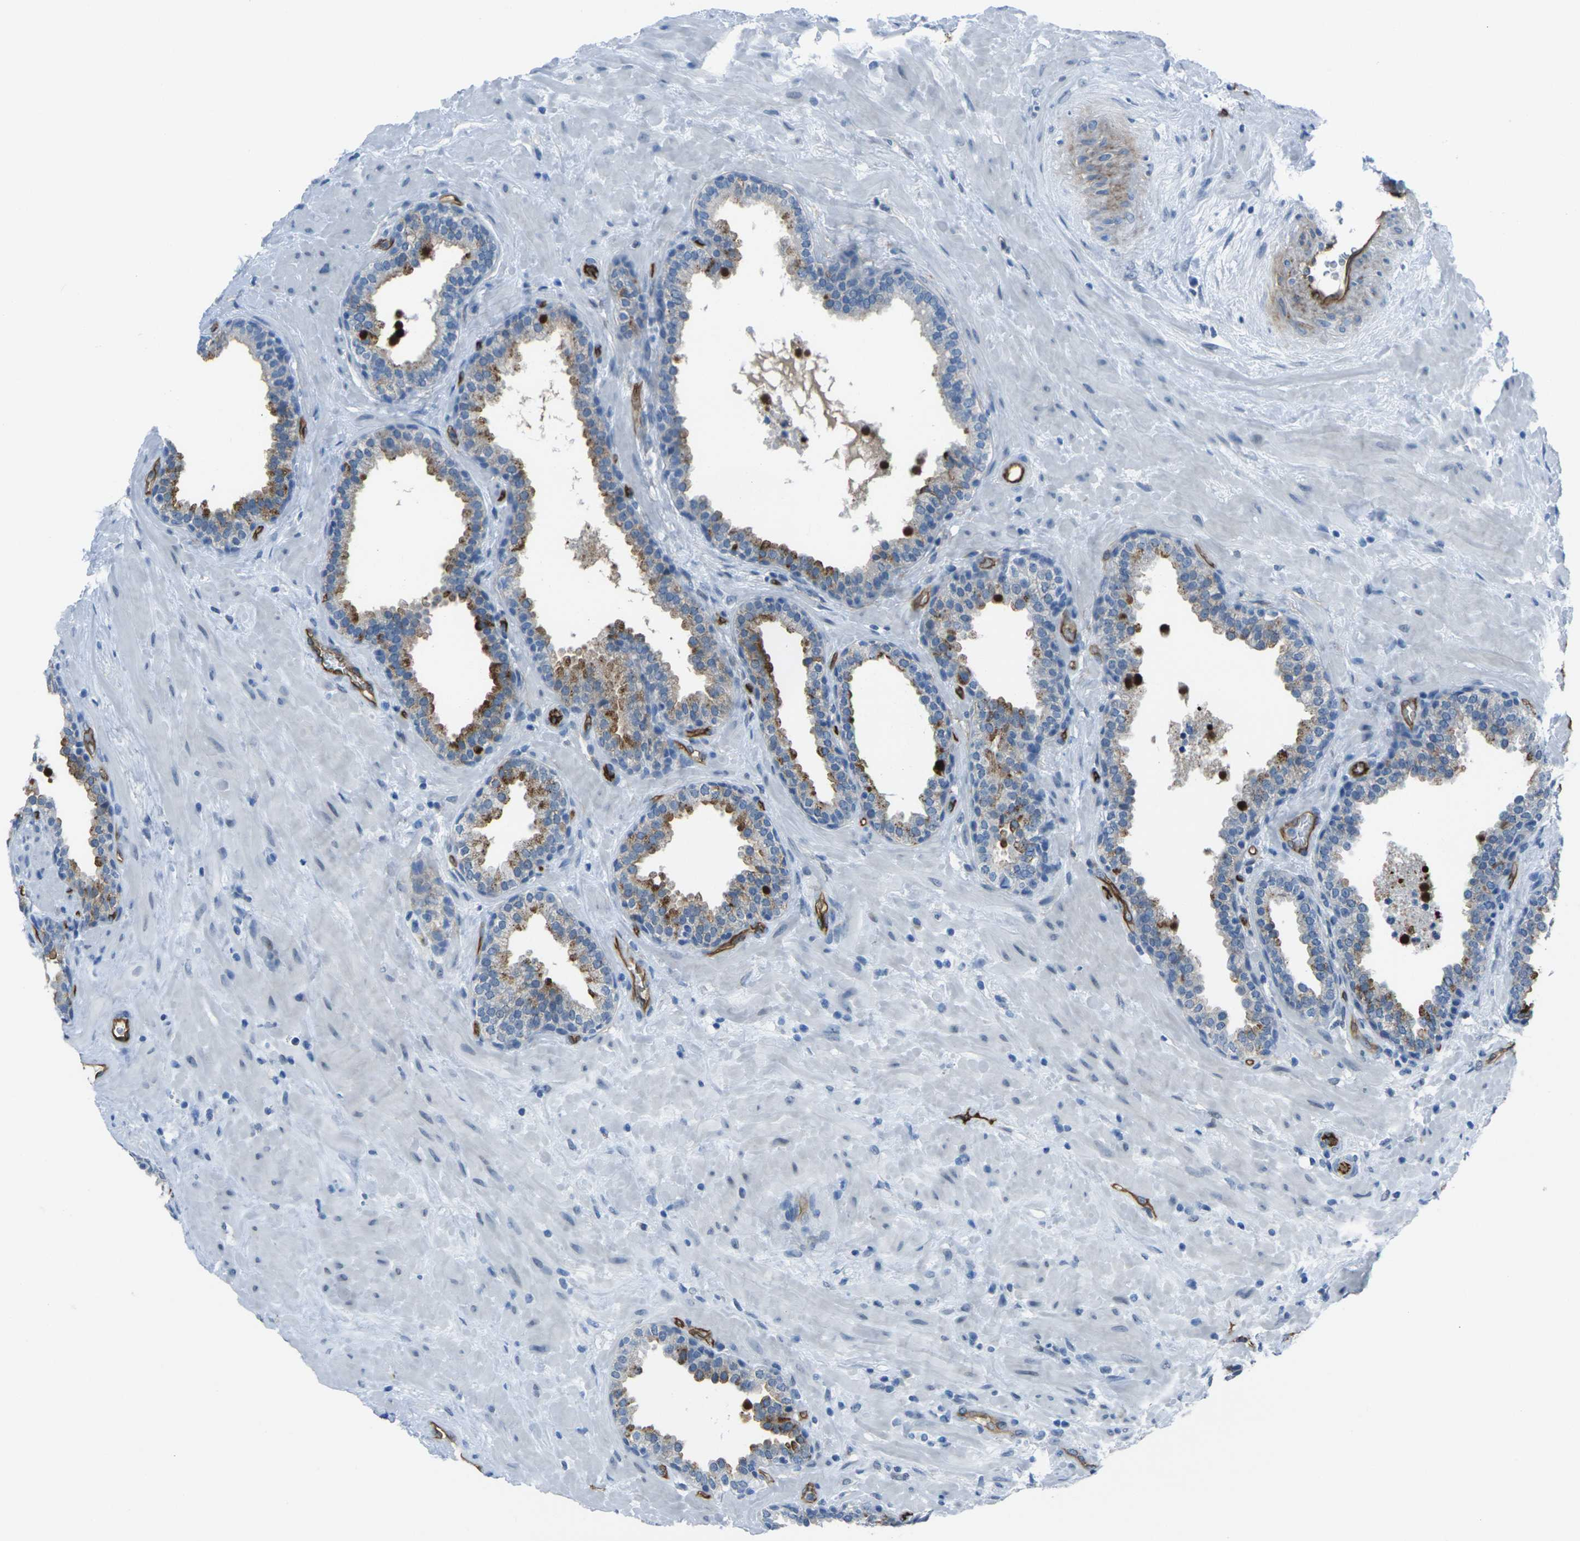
{"staining": {"intensity": "moderate", "quantity": "<25%", "location": "cytoplasmic/membranous"}, "tissue": "prostate", "cell_type": "Glandular cells", "image_type": "normal", "snomed": [{"axis": "morphology", "description": "Normal tissue, NOS"}, {"axis": "topography", "description": "Prostate"}], "caption": "Protein expression analysis of unremarkable human prostate reveals moderate cytoplasmic/membranous expression in about <25% of glandular cells. (DAB (3,3'-diaminobenzidine) IHC, brown staining for protein, blue staining for nuclei).", "gene": "HSPA12B", "patient": {"sex": "male", "age": 51}}